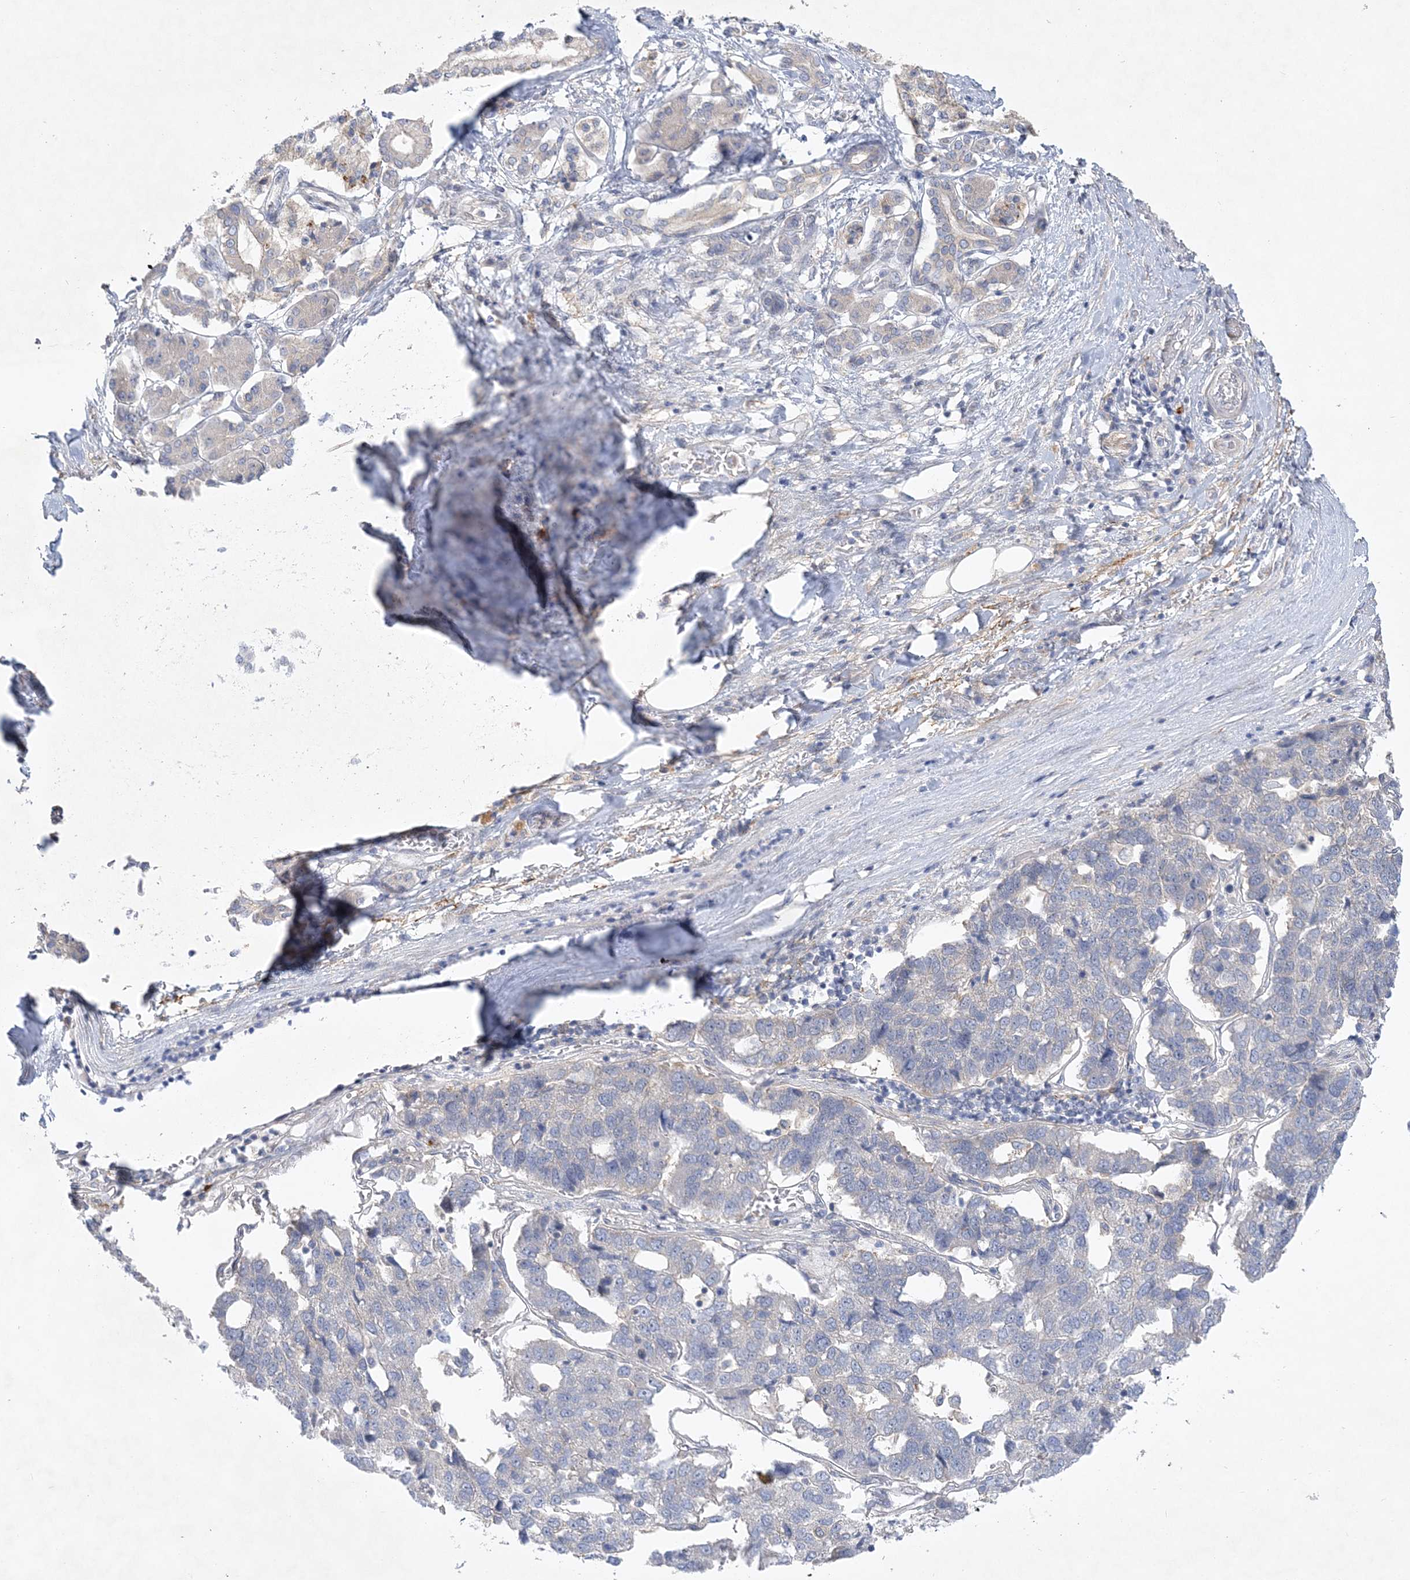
{"staining": {"intensity": "negative", "quantity": "none", "location": "none"}, "tissue": "pancreatic cancer", "cell_type": "Tumor cells", "image_type": "cancer", "snomed": [{"axis": "morphology", "description": "Adenocarcinoma, NOS"}, {"axis": "topography", "description": "Pancreas"}], "caption": "DAB (3,3'-diaminobenzidine) immunohistochemical staining of human pancreatic cancer displays no significant positivity in tumor cells. (Brightfield microscopy of DAB (3,3'-diaminobenzidine) IHC at high magnification).", "gene": "ANKRD35", "patient": {"sex": "female", "age": 61}}